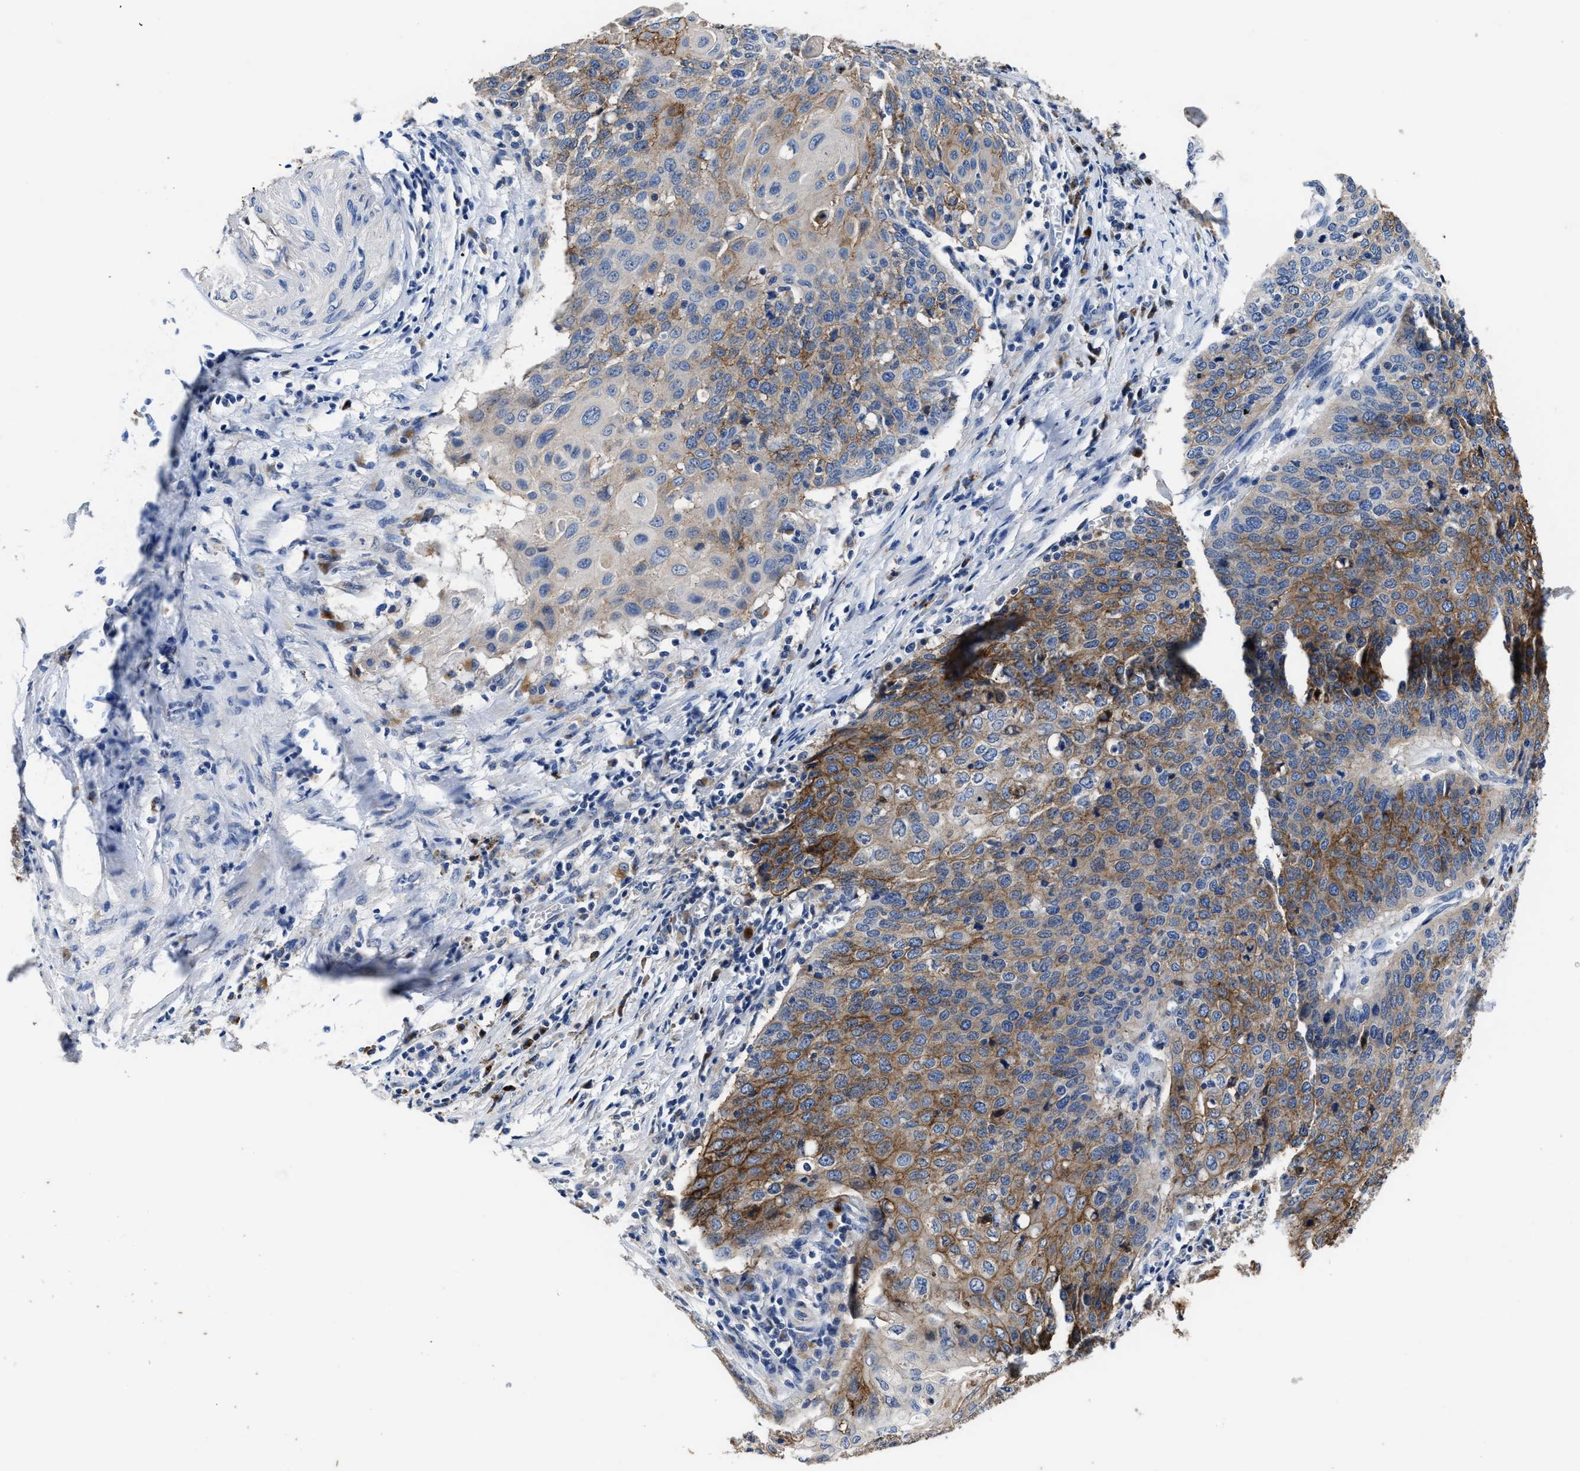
{"staining": {"intensity": "moderate", "quantity": ">75%", "location": "cytoplasmic/membranous"}, "tissue": "cervical cancer", "cell_type": "Tumor cells", "image_type": "cancer", "snomed": [{"axis": "morphology", "description": "Squamous cell carcinoma, NOS"}, {"axis": "topography", "description": "Cervix"}], "caption": "A micrograph of human cervical cancer stained for a protein reveals moderate cytoplasmic/membranous brown staining in tumor cells. The staining was performed using DAB (3,3'-diaminobenzidine), with brown indicating positive protein expression. Nuclei are stained blue with hematoxylin.", "gene": "UBR4", "patient": {"sex": "female", "age": 39}}